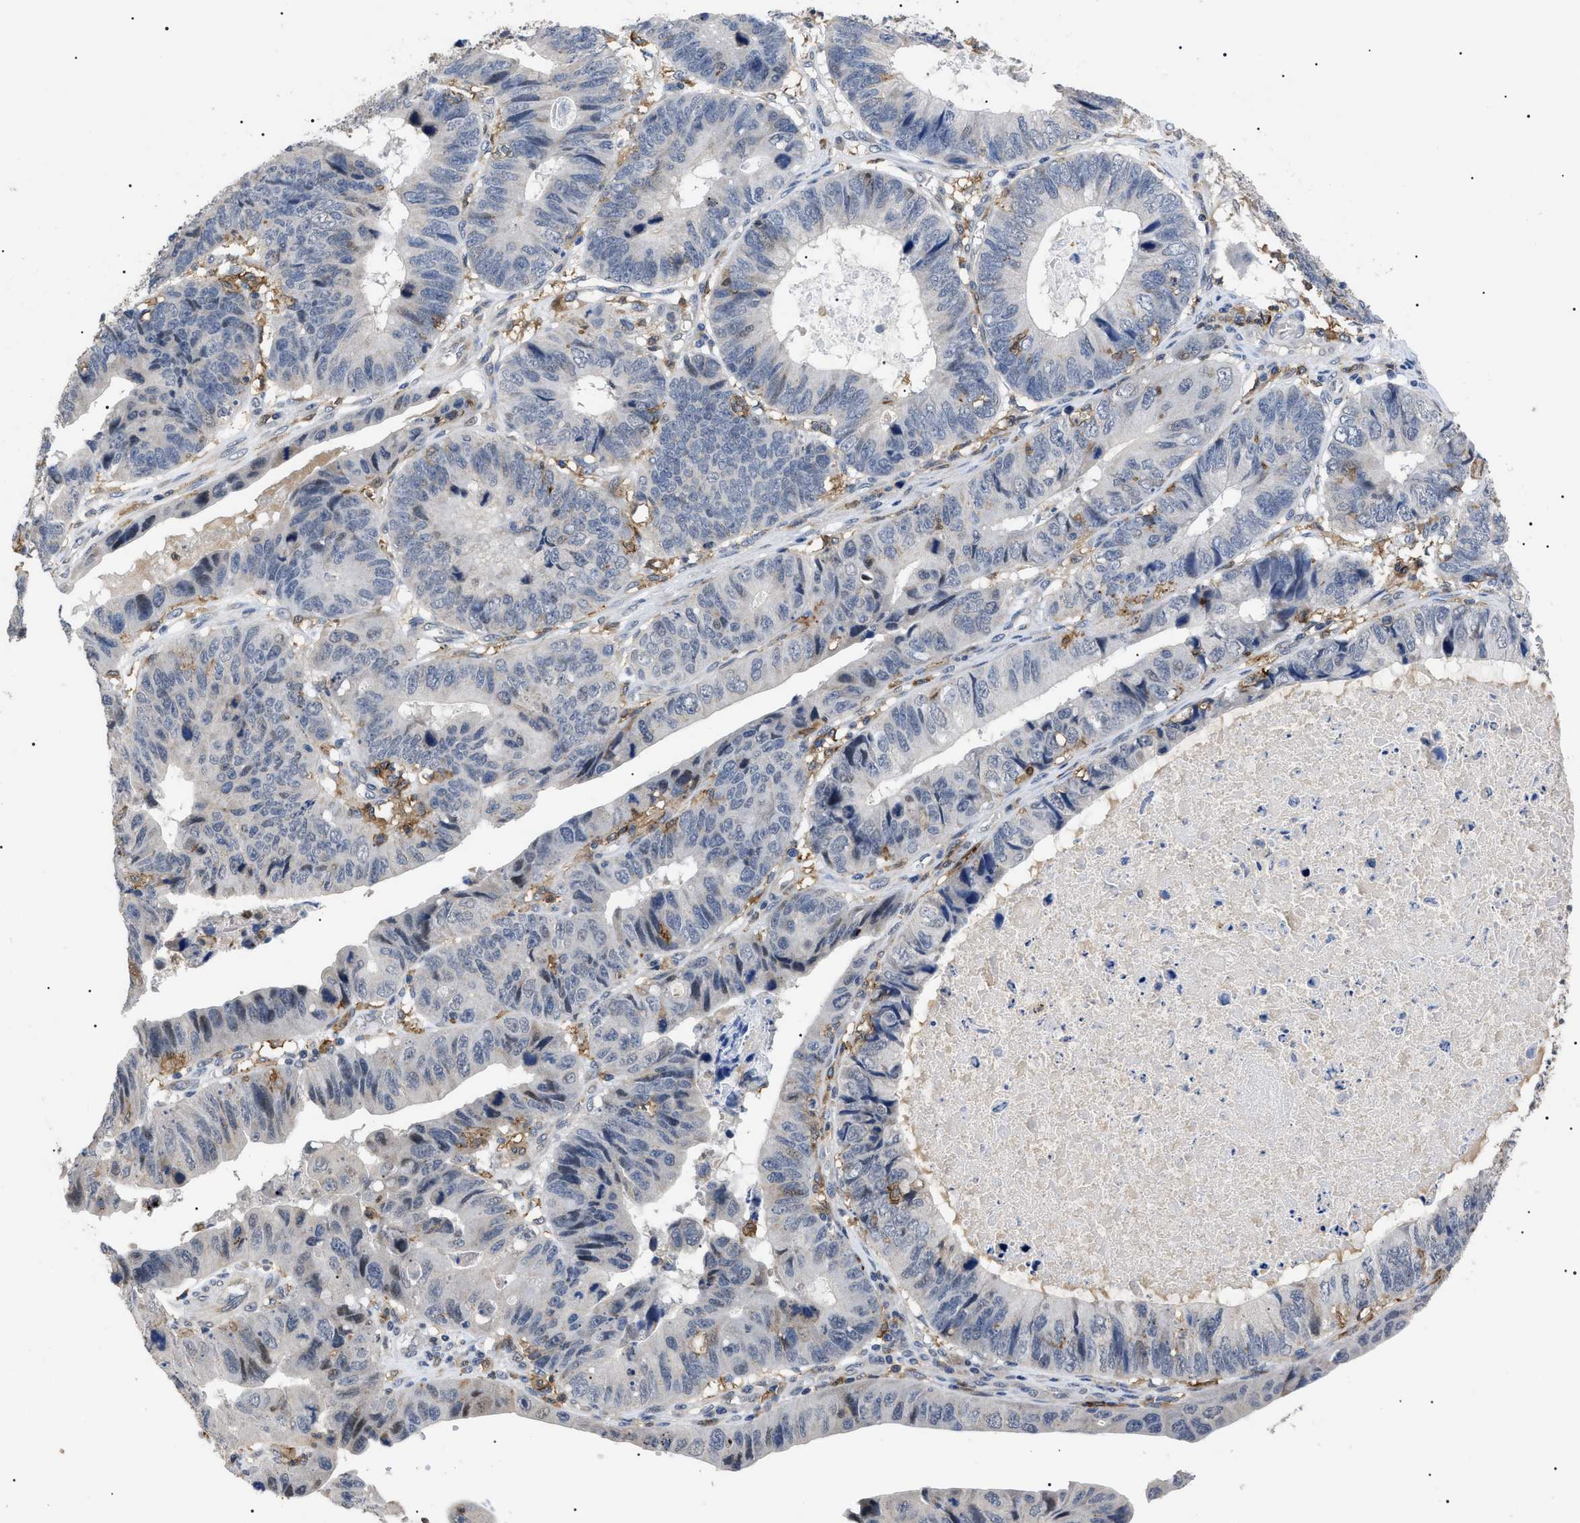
{"staining": {"intensity": "negative", "quantity": "none", "location": "none"}, "tissue": "stomach cancer", "cell_type": "Tumor cells", "image_type": "cancer", "snomed": [{"axis": "morphology", "description": "Adenocarcinoma, NOS"}, {"axis": "topography", "description": "Stomach"}], "caption": "This is an IHC histopathology image of human stomach cancer. There is no staining in tumor cells.", "gene": "CD300A", "patient": {"sex": "male", "age": 59}}